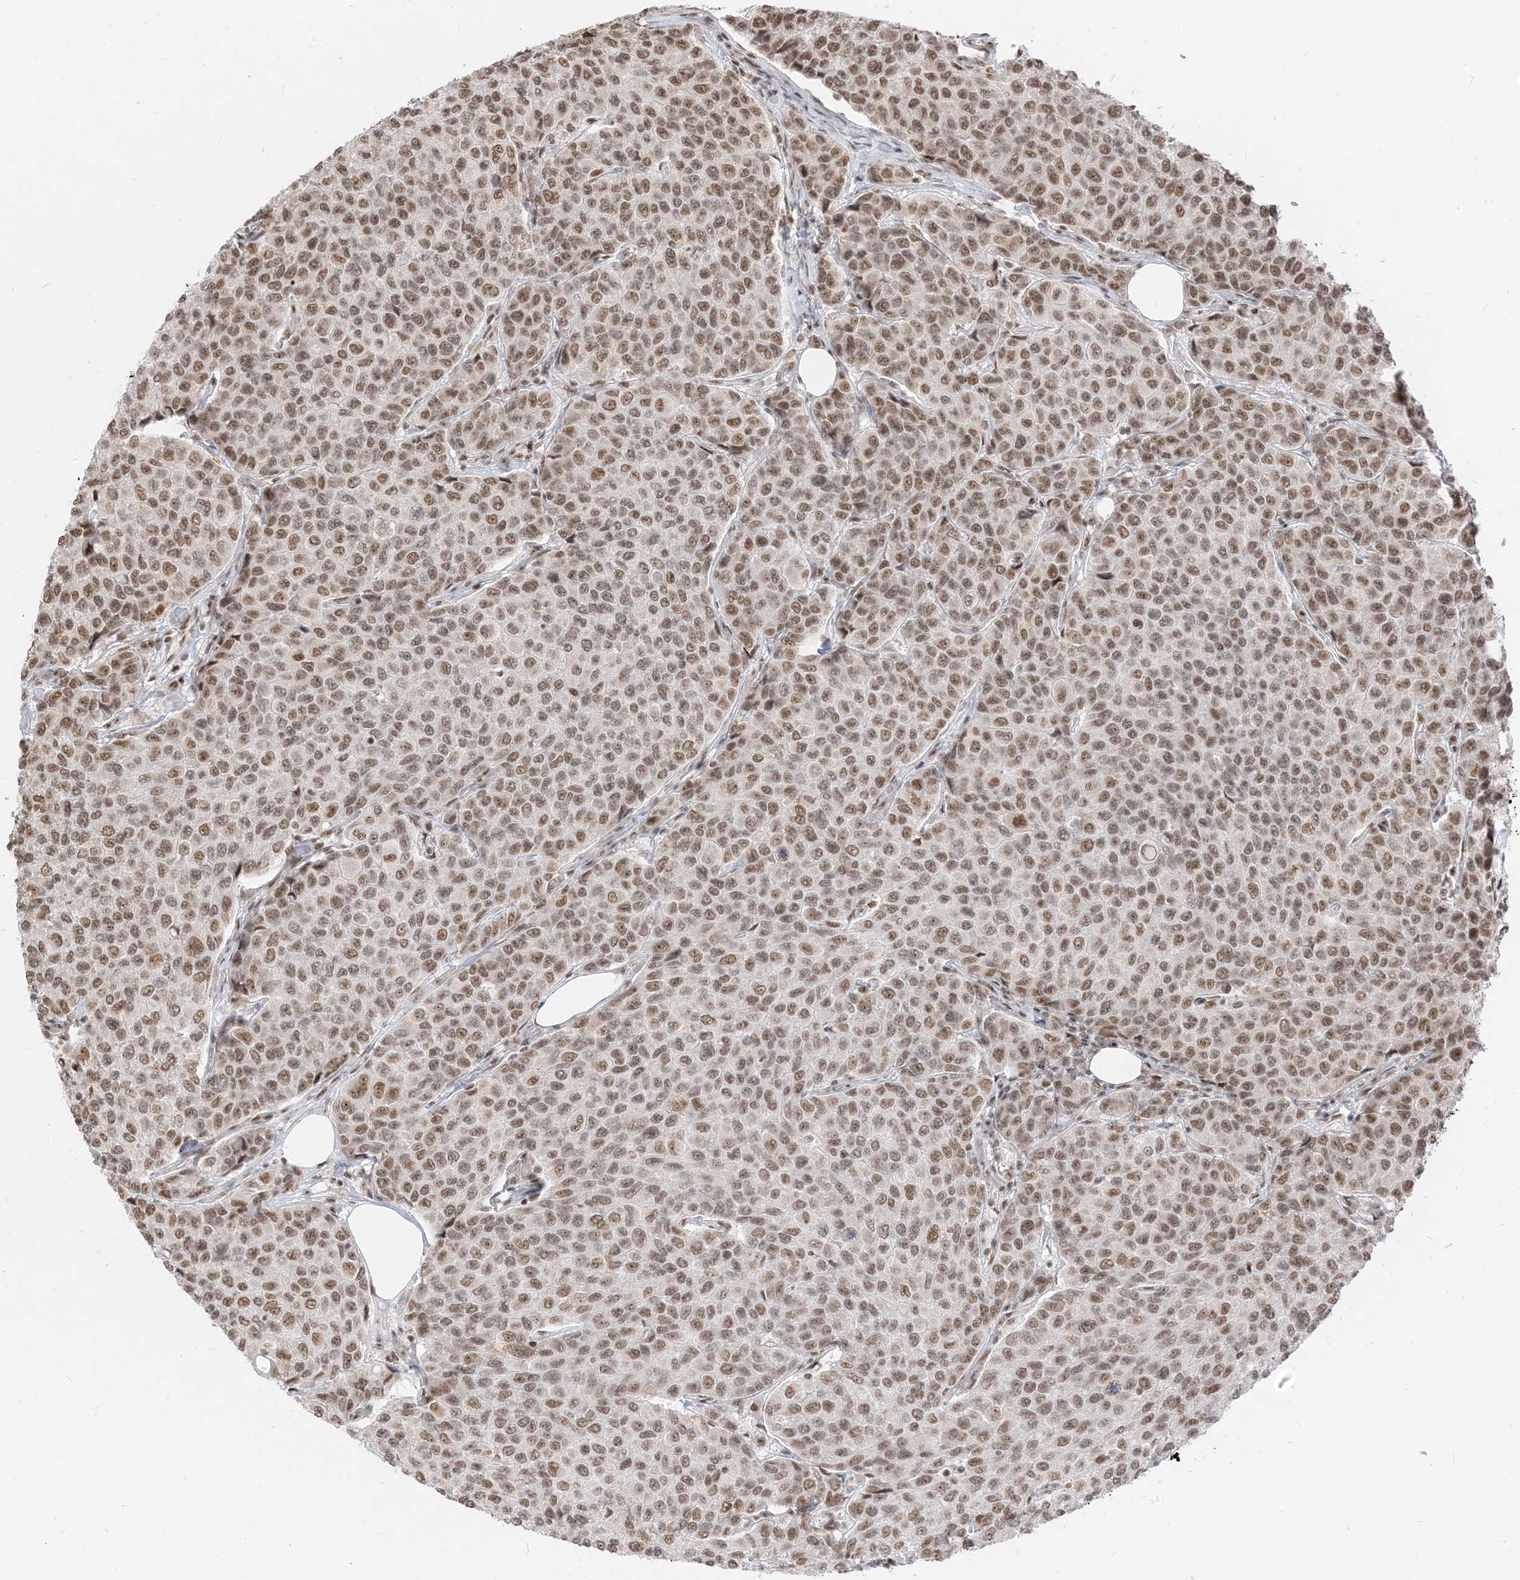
{"staining": {"intensity": "moderate", "quantity": ">75%", "location": "nuclear"}, "tissue": "breast cancer", "cell_type": "Tumor cells", "image_type": "cancer", "snomed": [{"axis": "morphology", "description": "Duct carcinoma"}, {"axis": "topography", "description": "Breast"}], "caption": "Approximately >75% of tumor cells in human breast intraductal carcinoma reveal moderate nuclear protein expression as visualized by brown immunohistochemical staining.", "gene": "ARGLU1", "patient": {"sex": "female", "age": 55}}